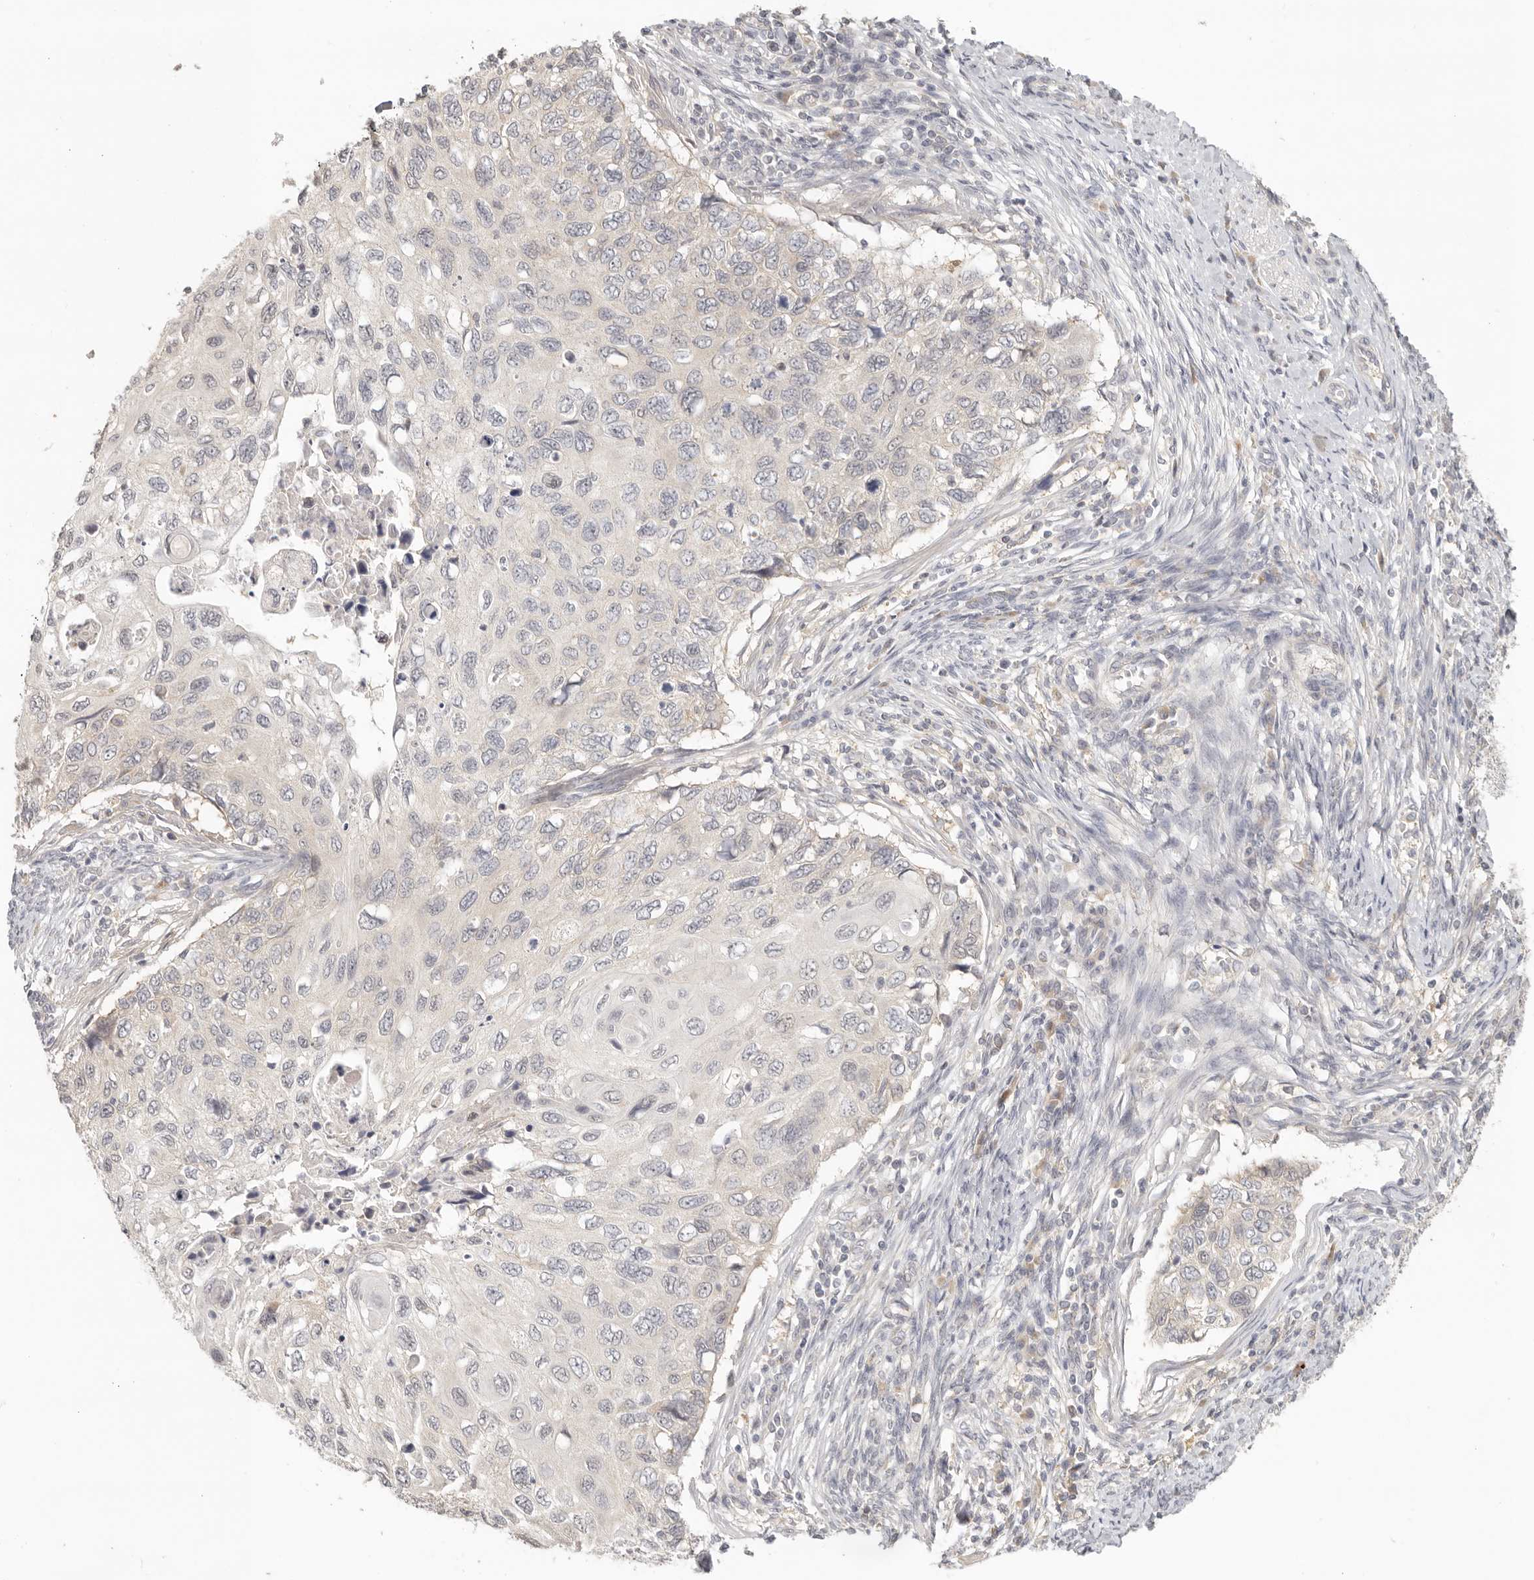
{"staining": {"intensity": "negative", "quantity": "none", "location": "none"}, "tissue": "cervical cancer", "cell_type": "Tumor cells", "image_type": "cancer", "snomed": [{"axis": "morphology", "description": "Squamous cell carcinoma, NOS"}, {"axis": "topography", "description": "Cervix"}], "caption": "Immunohistochemical staining of human squamous cell carcinoma (cervical) demonstrates no significant expression in tumor cells. The staining was performed using DAB (3,3'-diaminobenzidine) to visualize the protein expression in brown, while the nuclei were stained in blue with hematoxylin (Magnification: 20x).", "gene": "AHDC1", "patient": {"sex": "female", "age": 70}}